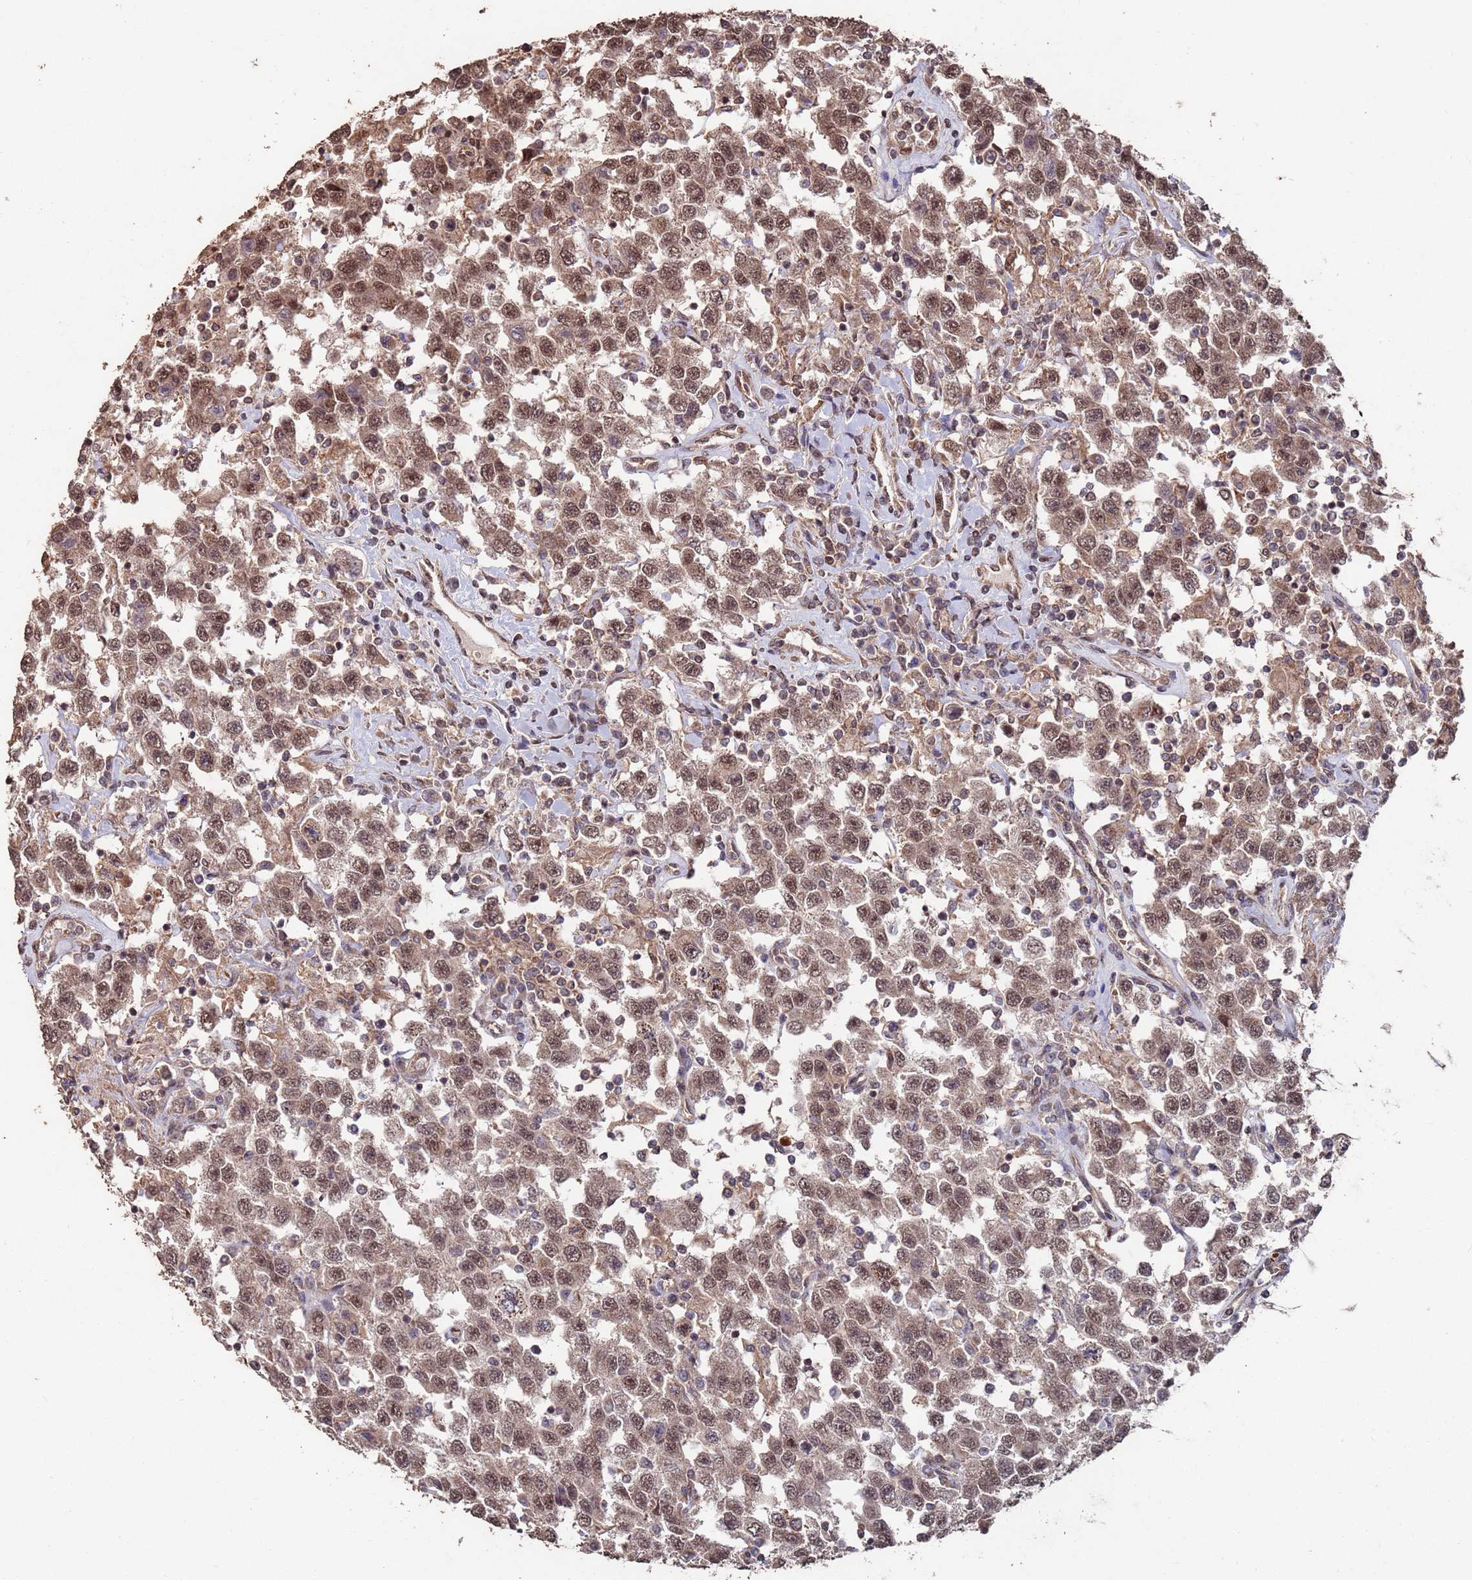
{"staining": {"intensity": "moderate", "quantity": ">75%", "location": "cytoplasmic/membranous,nuclear"}, "tissue": "testis cancer", "cell_type": "Tumor cells", "image_type": "cancer", "snomed": [{"axis": "morphology", "description": "Seminoma, NOS"}, {"axis": "topography", "description": "Testis"}], "caption": "IHC of human testis seminoma reveals medium levels of moderate cytoplasmic/membranous and nuclear staining in about >75% of tumor cells.", "gene": "PRR7", "patient": {"sex": "male", "age": 41}}